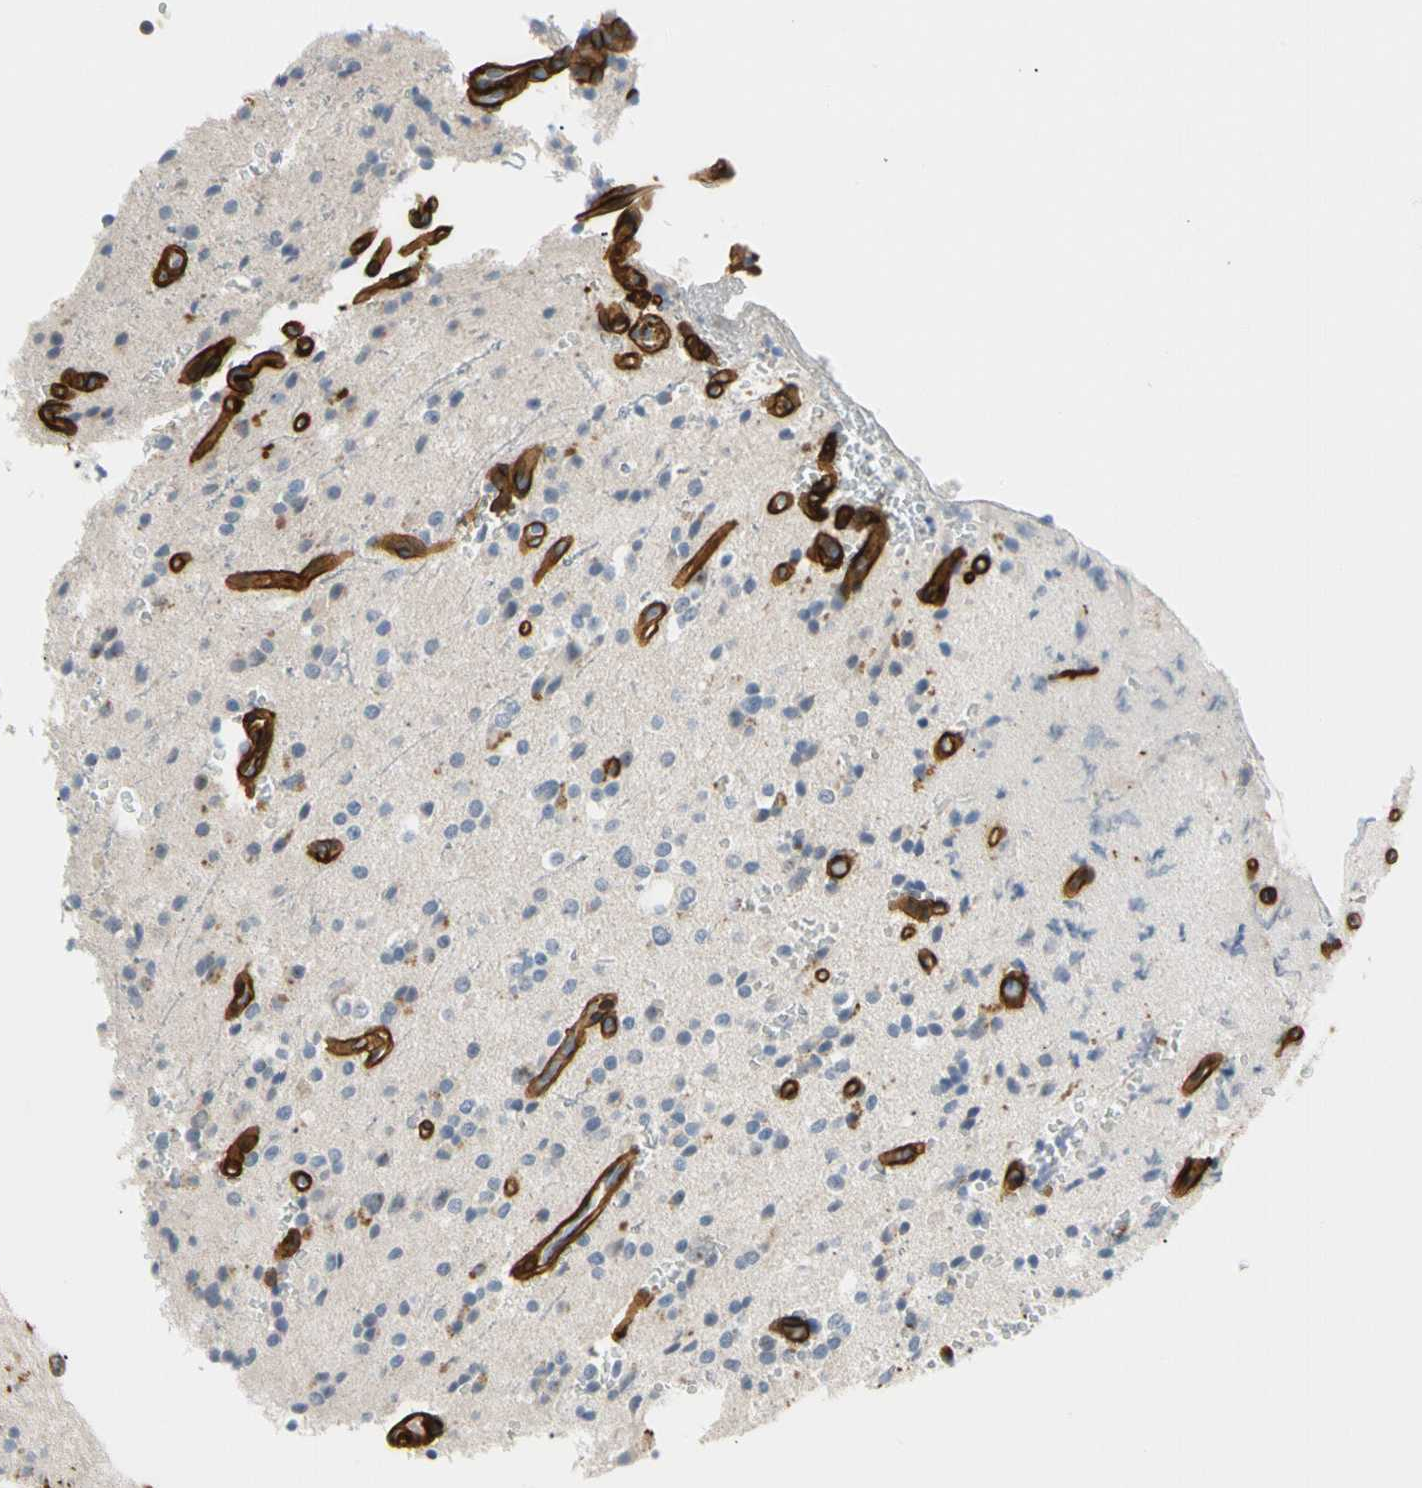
{"staining": {"intensity": "negative", "quantity": "none", "location": "none"}, "tissue": "glioma", "cell_type": "Tumor cells", "image_type": "cancer", "snomed": [{"axis": "morphology", "description": "Glioma, malignant, High grade"}, {"axis": "topography", "description": "Brain"}], "caption": "This micrograph is of glioma stained with immunohistochemistry (IHC) to label a protein in brown with the nuclei are counter-stained blue. There is no expression in tumor cells.", "gene": "TNFRSF18", "patient": {"sex": "male", "age": 47}}